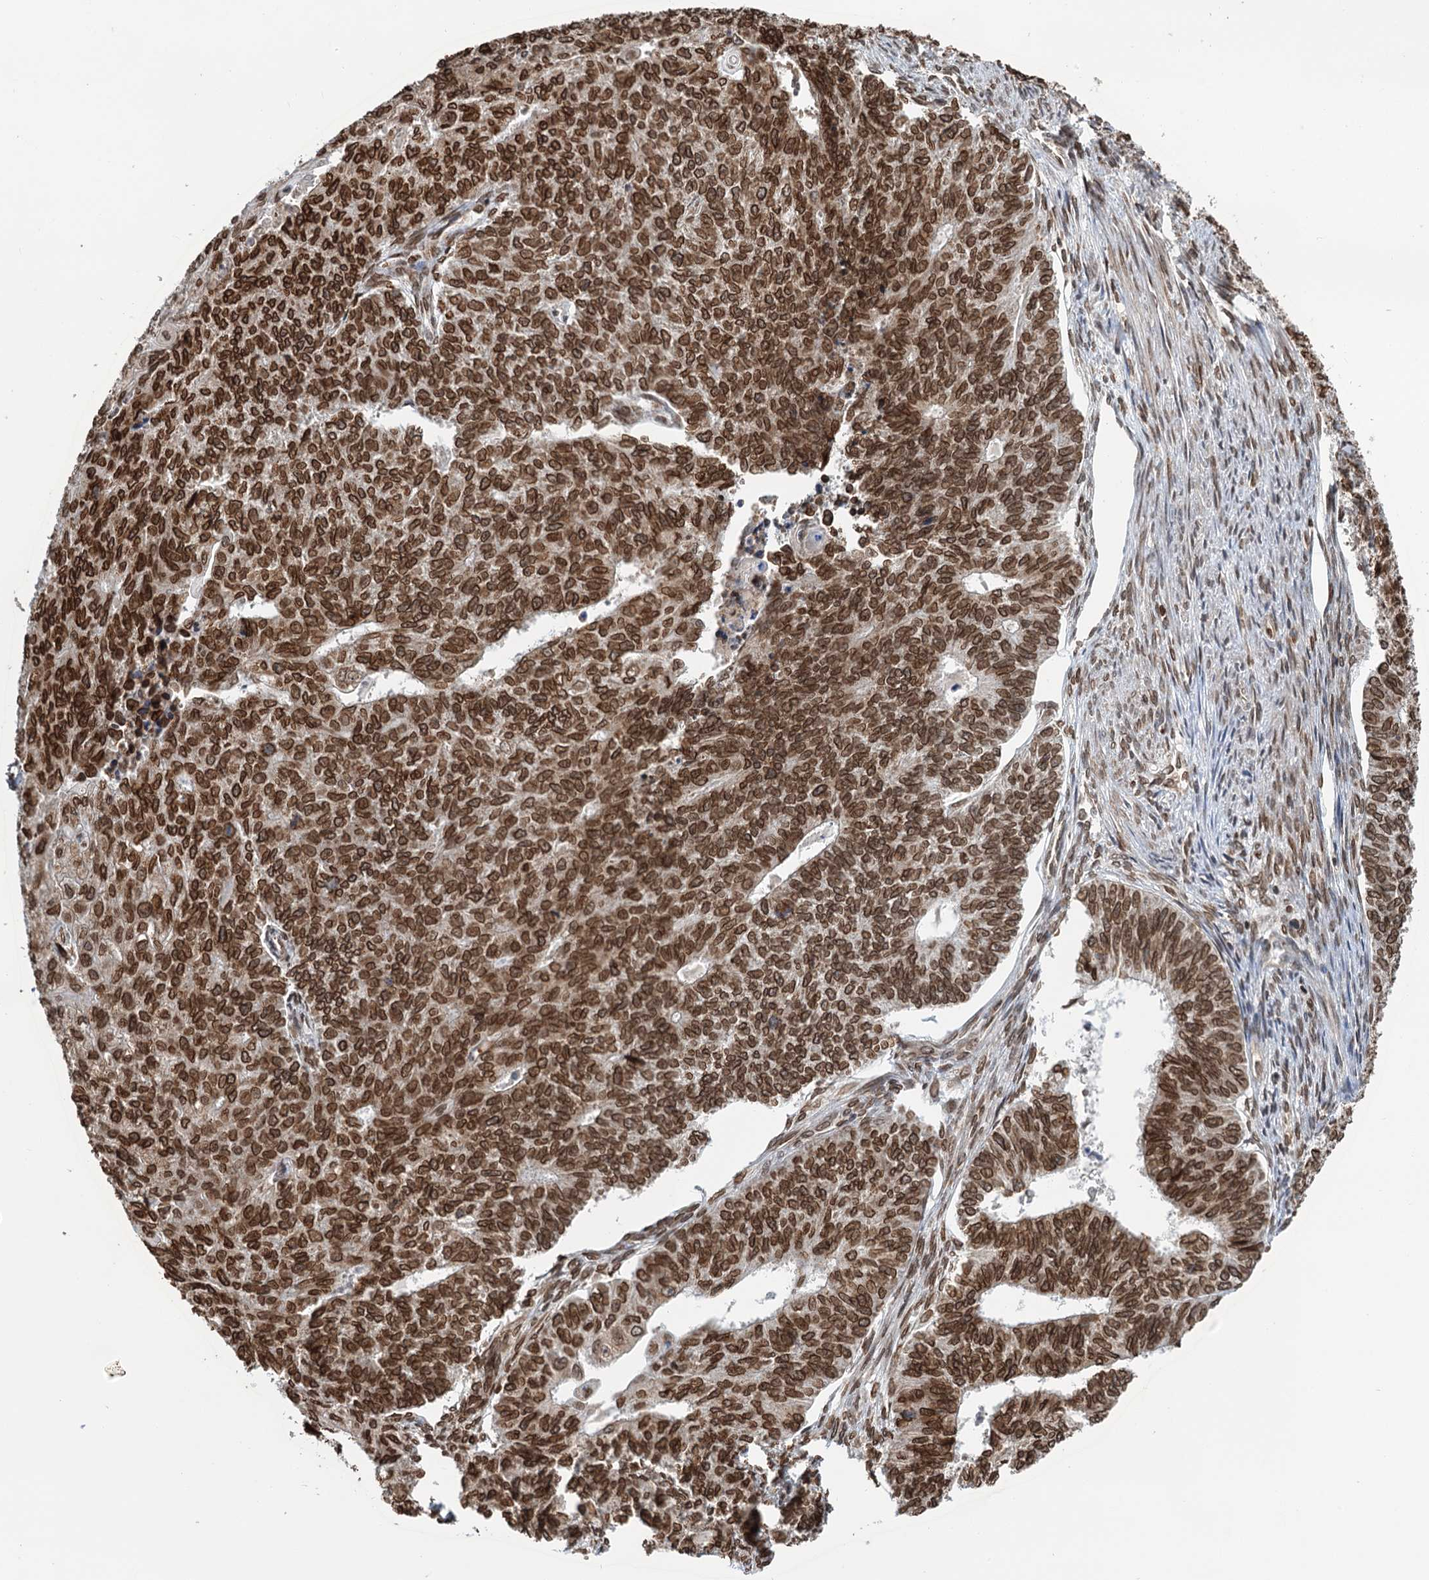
{"staining": {"intensity": "strong", "quantity": ">75%", "location": "nuclear"}, "tissue": "endometrial cancer", "cell_type": "Tumor cells", "image_type": "cancer", "snomed": [{"axis": "morphology", "description": "Adenocarcinoma, NOS"}, {"axis": "topography", "description": "Endometrium"}], "caption": "Protein staining of endometrial adenocarcinoma tissue exhibits strong nuclear expression in approximately >75% of tumor cells. (Brightfield microscopy of DAB IHC at high magnification).", "gene": "ZC3H13", "patient": {"sex": "female", "age": 32}}